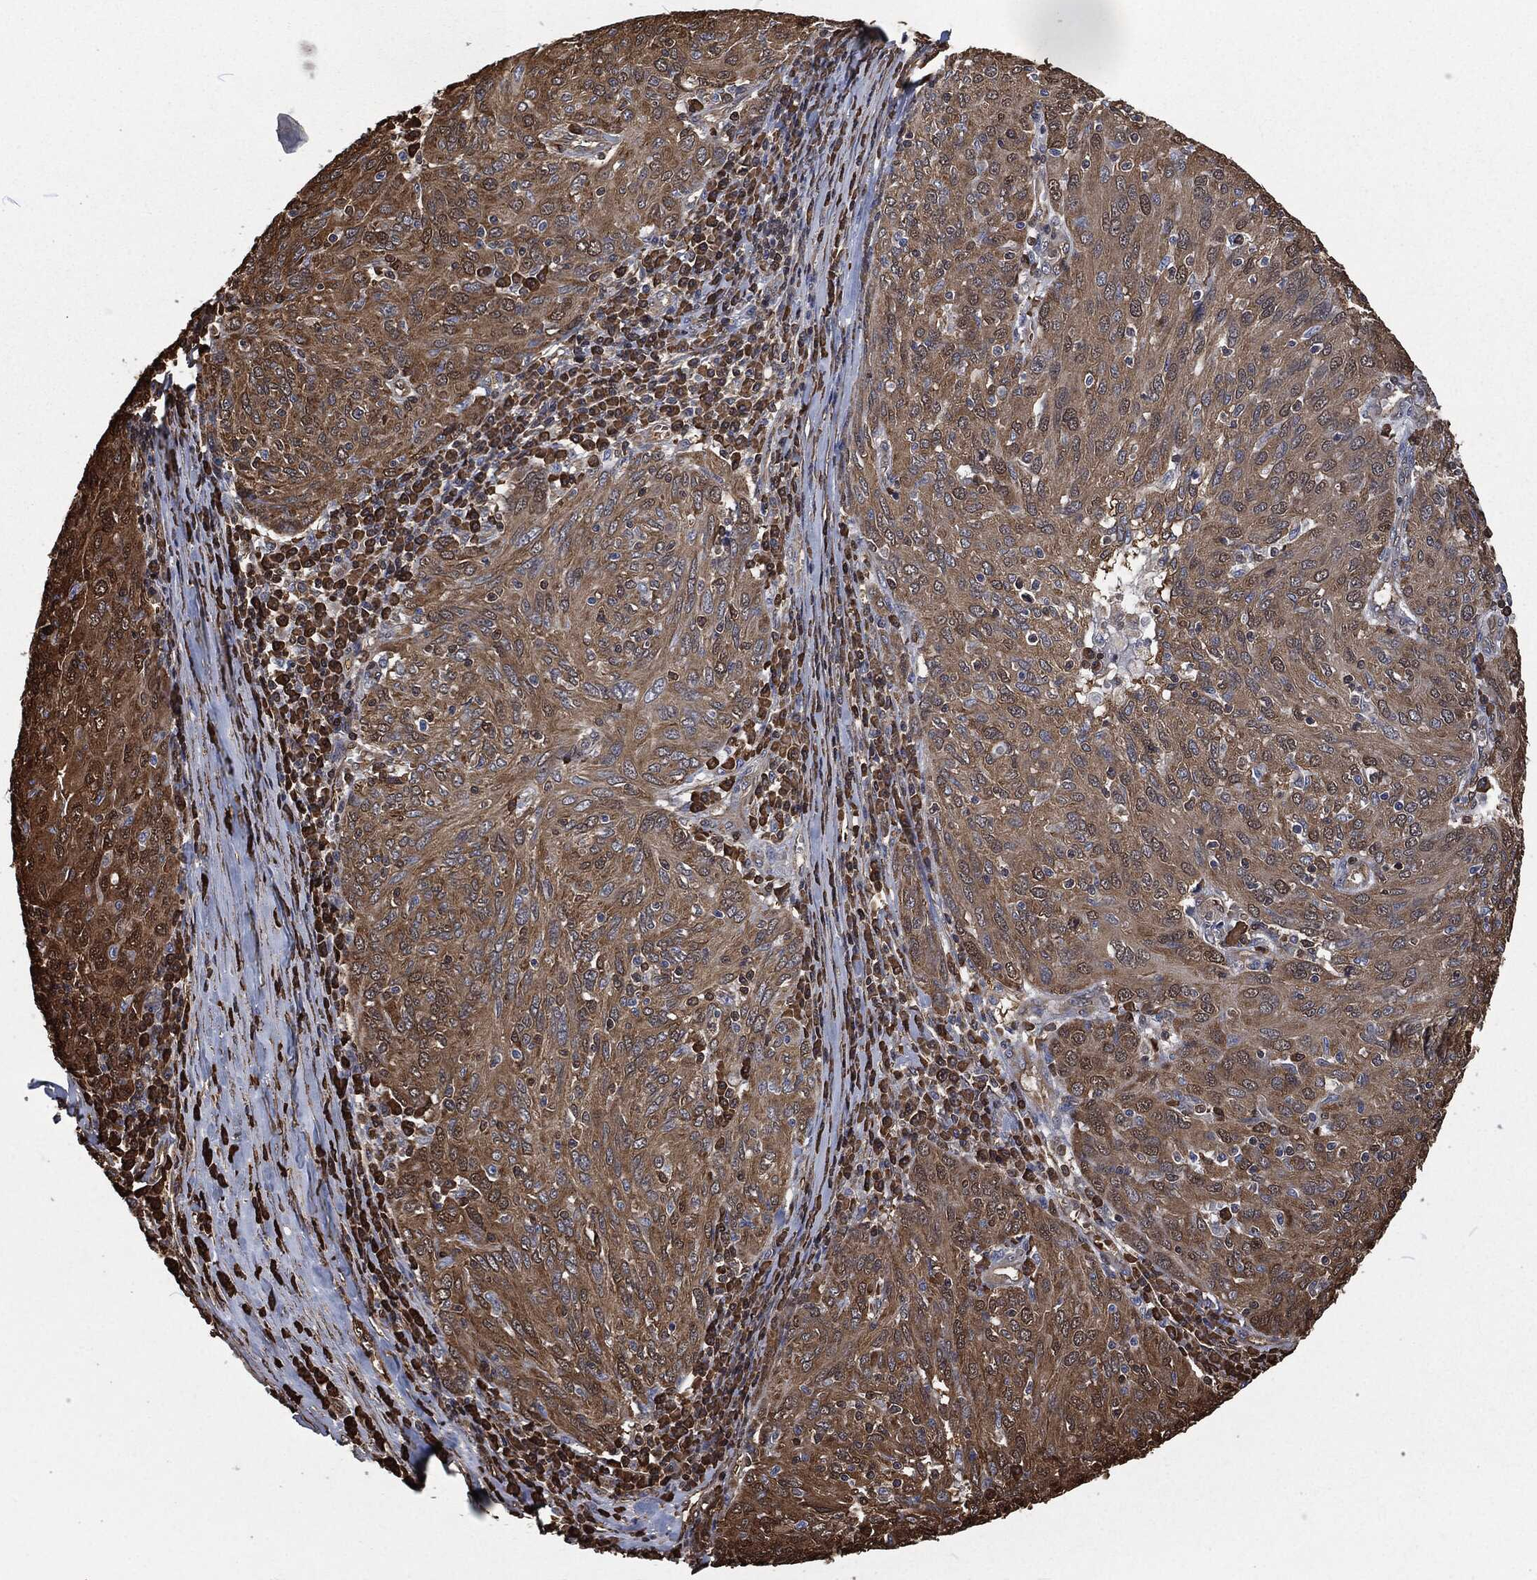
{"staining": {"intensity": "moderate", "quantity": ">75%", "location": "cytoplasmic/membranous"}, "tissue": "ovarian cancer", "cell_type": "Tumor cells", "image_type": "cancer", "snomed": [{"axis": "morphology", "description": "Carcinoma, endometroid"}, {"axis": "topography", "description": "Ovary"}], "caption": "Endometroid carcinoma (ovarian) tissue reveals moderate cytoplasmic/membranous expression in approximately >75% of tumor cells", "gene": "PRDX4", "patient": {"sex": "female", "age": 50}}